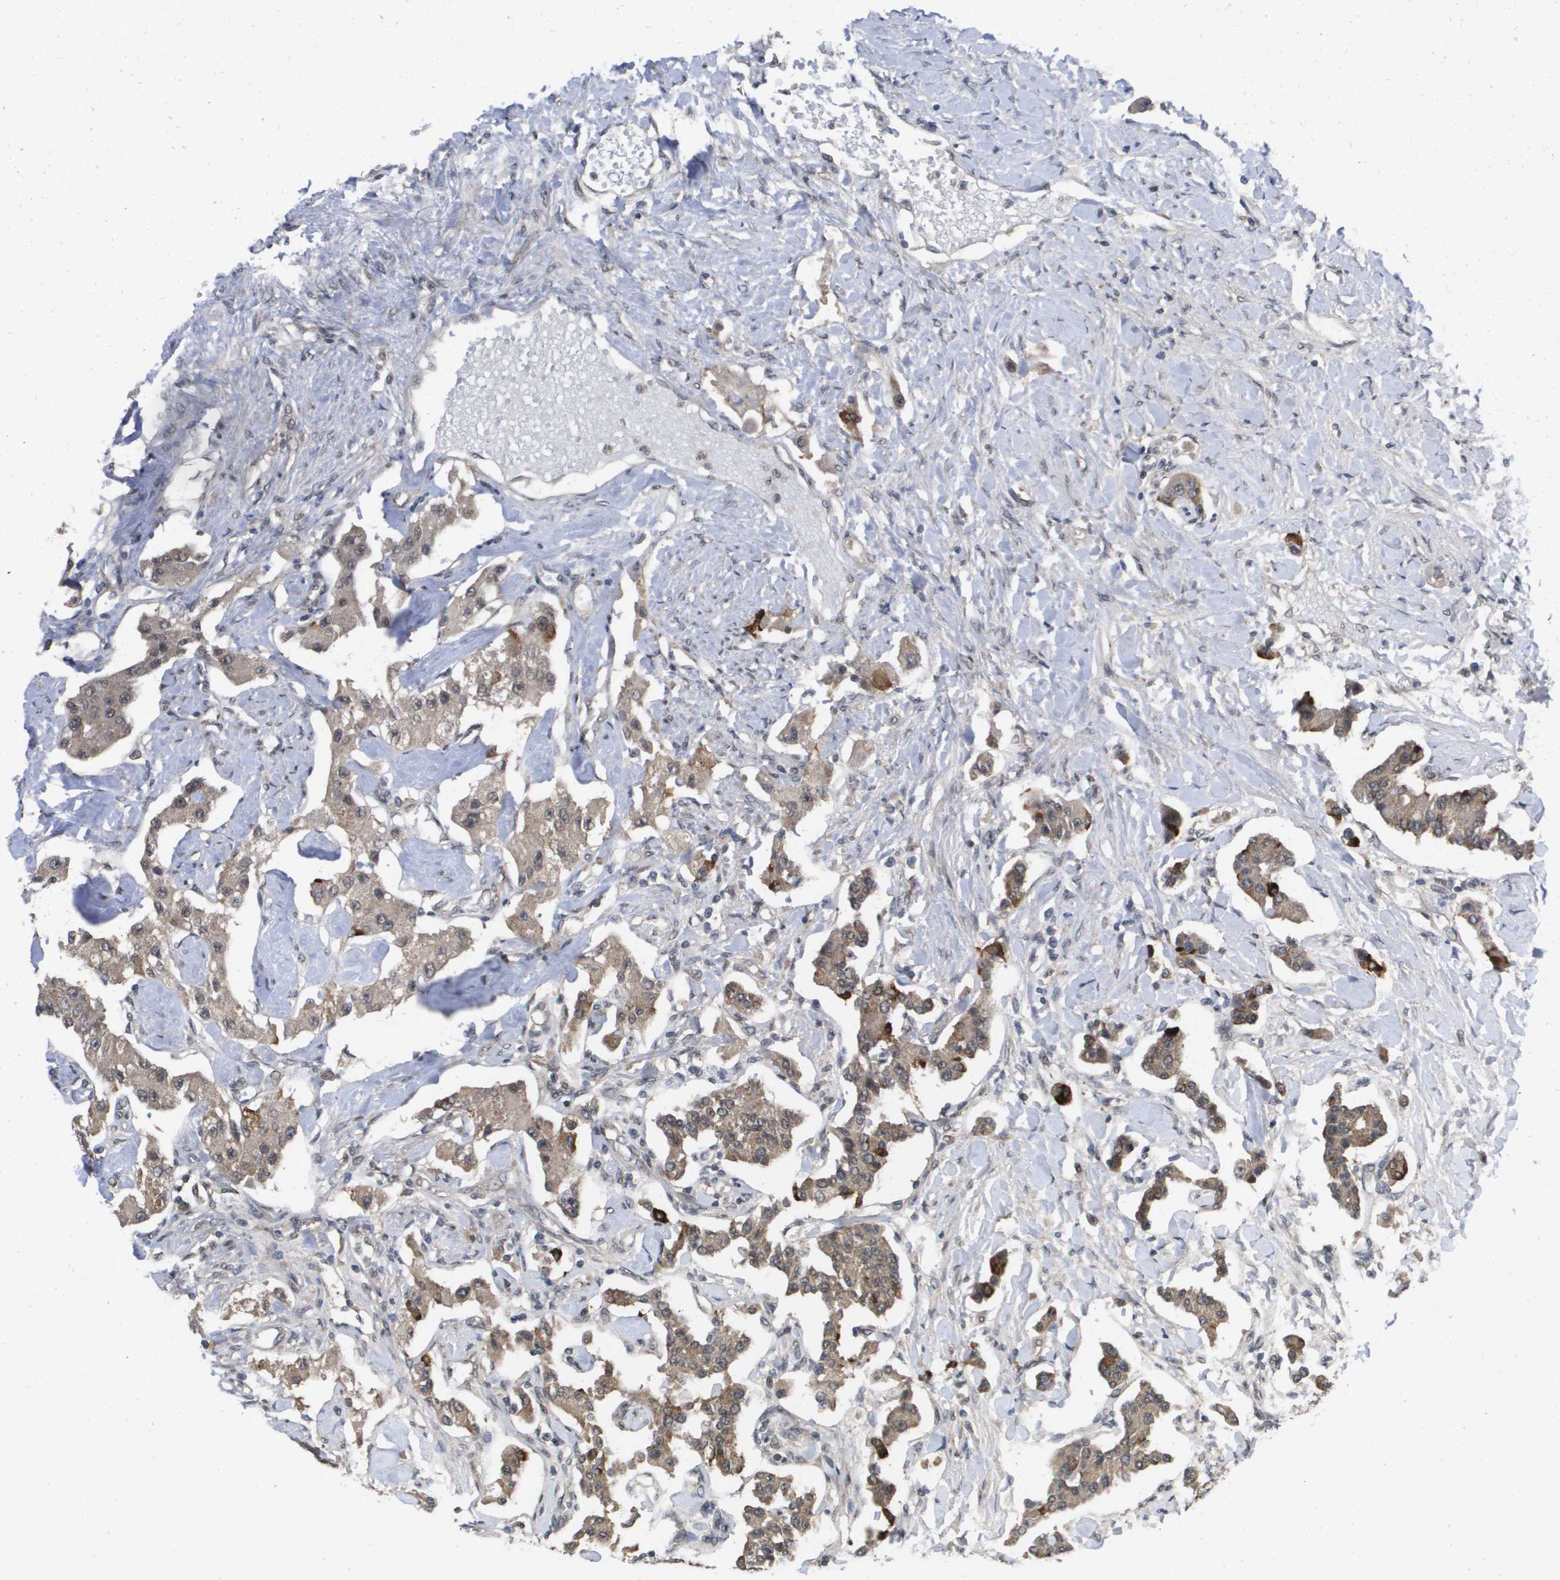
{"staining": {"intensity": "moderate", "quantity": ">75%", "location": "cytoplasmic/membranous"}, "tissue": "carcinoid", "cell_type": "Tumor cells", "image_type": "cancer", "snomed": [{"axis": "morphology", "description": "Carcinoid, malignant, NOS"}, {"axis": "topography", "description": "Pancreas"}], "caption": "Moderate cytoplasmic/membranous staining for a protein is appreciated in about >75% of tumor cells of carcinoid using IHC.", "gene": "AMBRA1", "patient": {"sex": "male", "age": 41}}